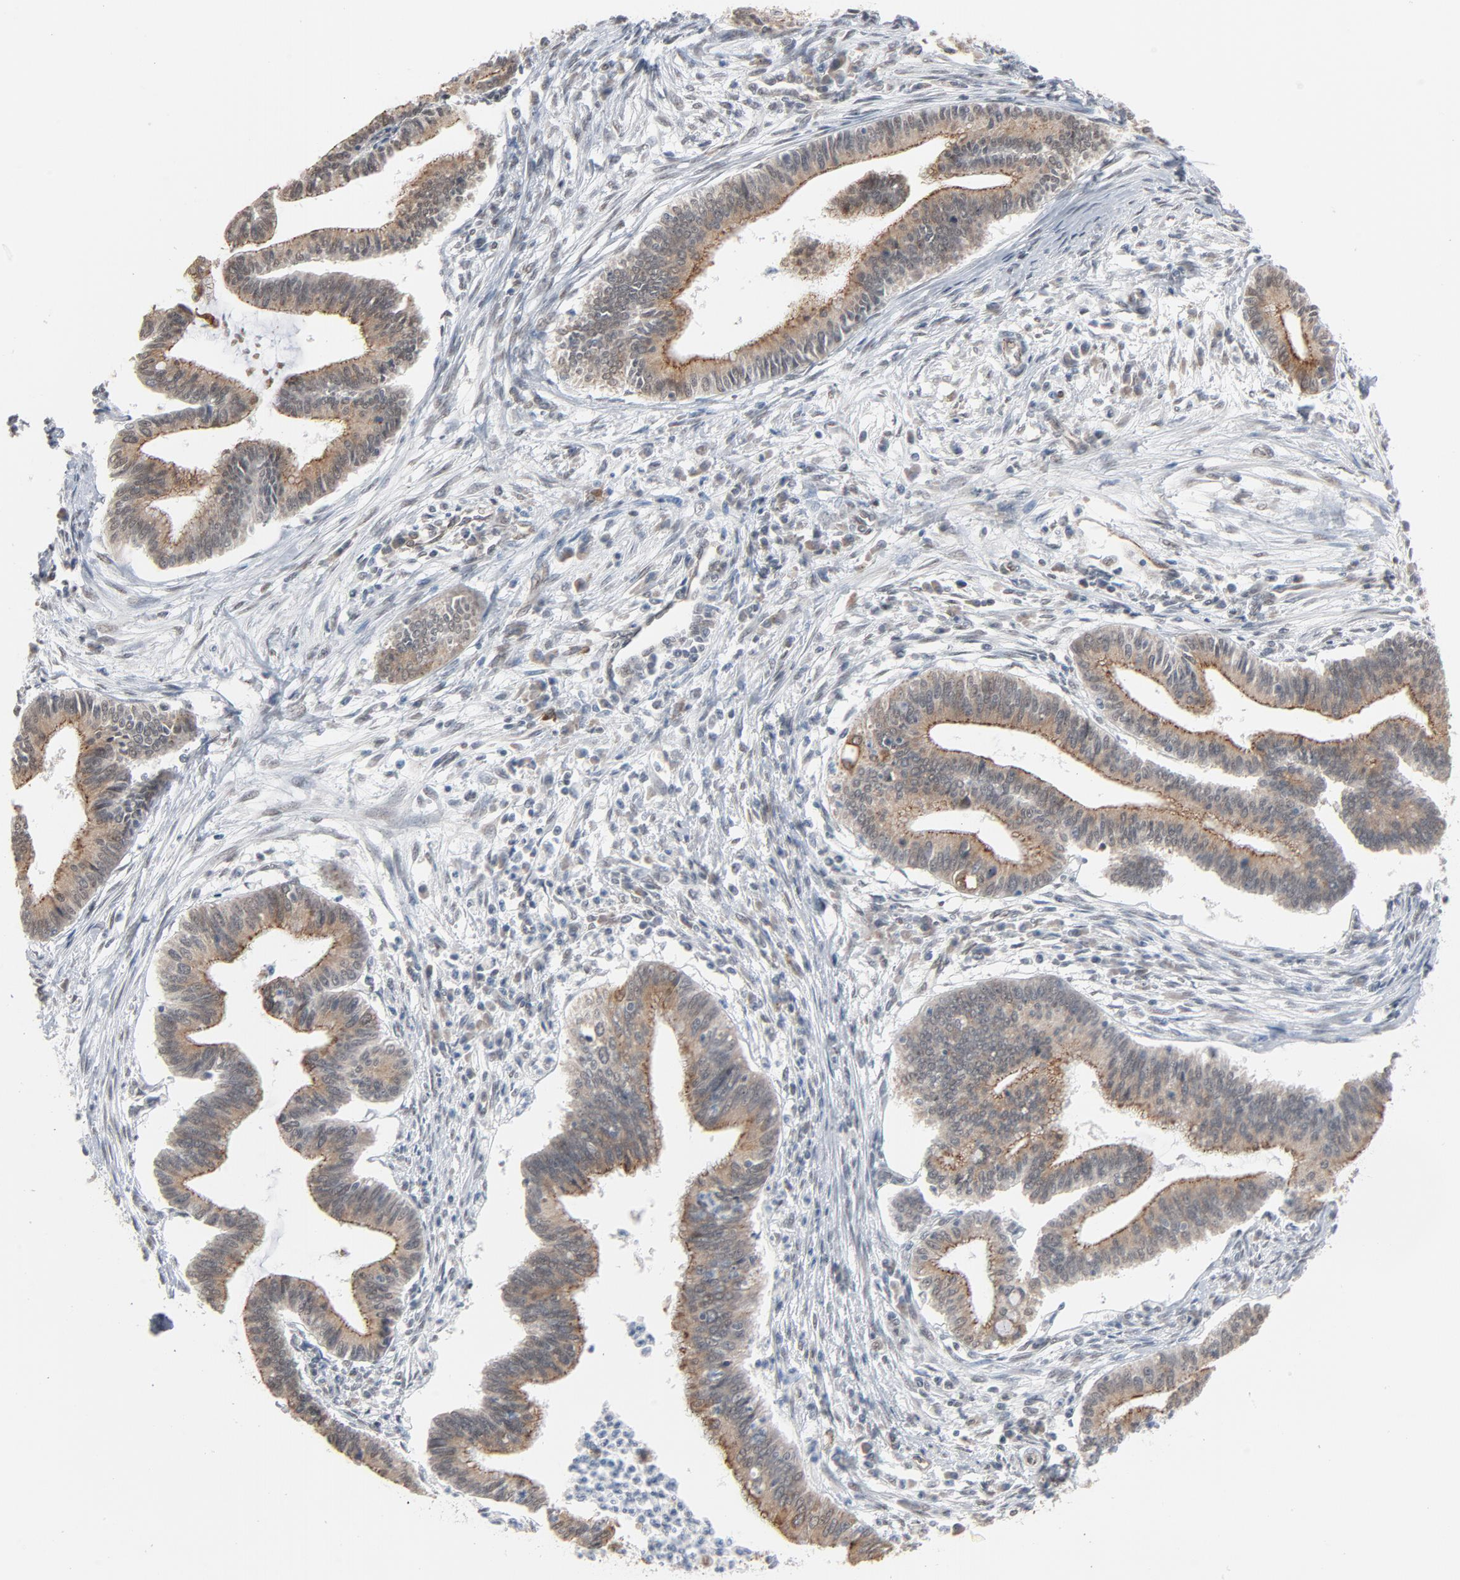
{"staining": {"intensity": "moderate", "quantity": ">75%", "location": "cytoplasmic/membranous"}, "tissue": "cervical cancer", "cell_type": "Tumor cells", "image_type": "cancer", "snomed": [{"axis": "morphology", "description": "Adenocarcinoma, NOS"}, {"axis": "topography", "description": "Cervix"}], "caption": "The micrograph demonstrates immunohistochemical staining of cervical cancer (adenocarcinoma). There is moderate cytoplasmic/membranous staining is identified in approximately >75% of tumor cells. The staining was performed using DAB to visualize the protein expression in brown, while the nuclei were stained in blue with hematoxylin (Magnification: 20x).", "gene": "ITPR3", "patient": {"sex": "female", "age": 36}}